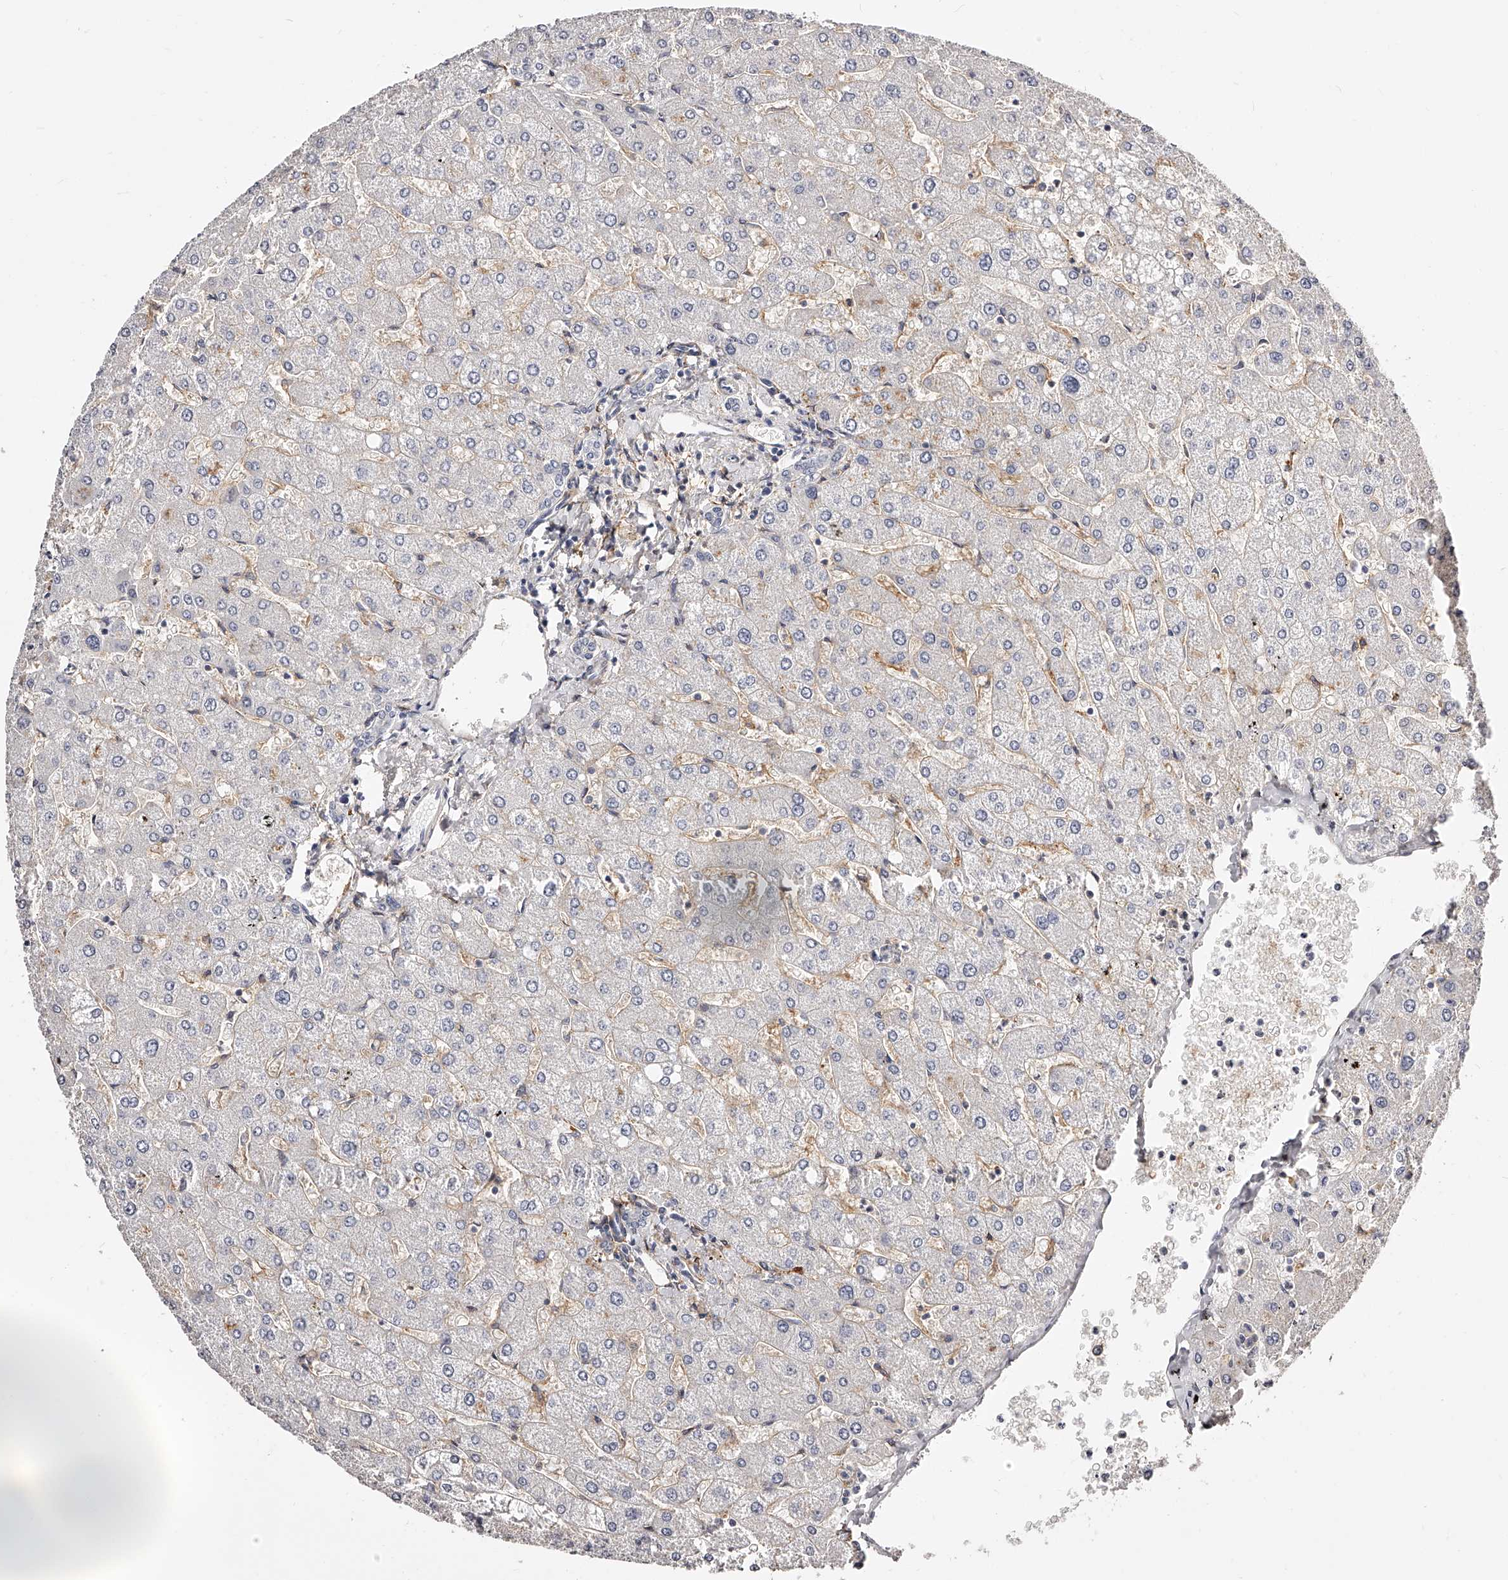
{"staining": {"intensity": "negative", "quantity": "none", "location": "none"}, "tissue": "liver", "cell_type": "Cholangiocytes", "image_type": "normal", "snomed": [{"axis": "morphology", "description": "Normal tissue, NOS"}, {"axis": "topography", "description": "Liver"}], "caption": "An IHC photomicrograph of unremarkable liver is shown. There is no staining in cholangiocytes of liver.", "gene": "CD82", "patient": {"sex": "male", "age": 55}}